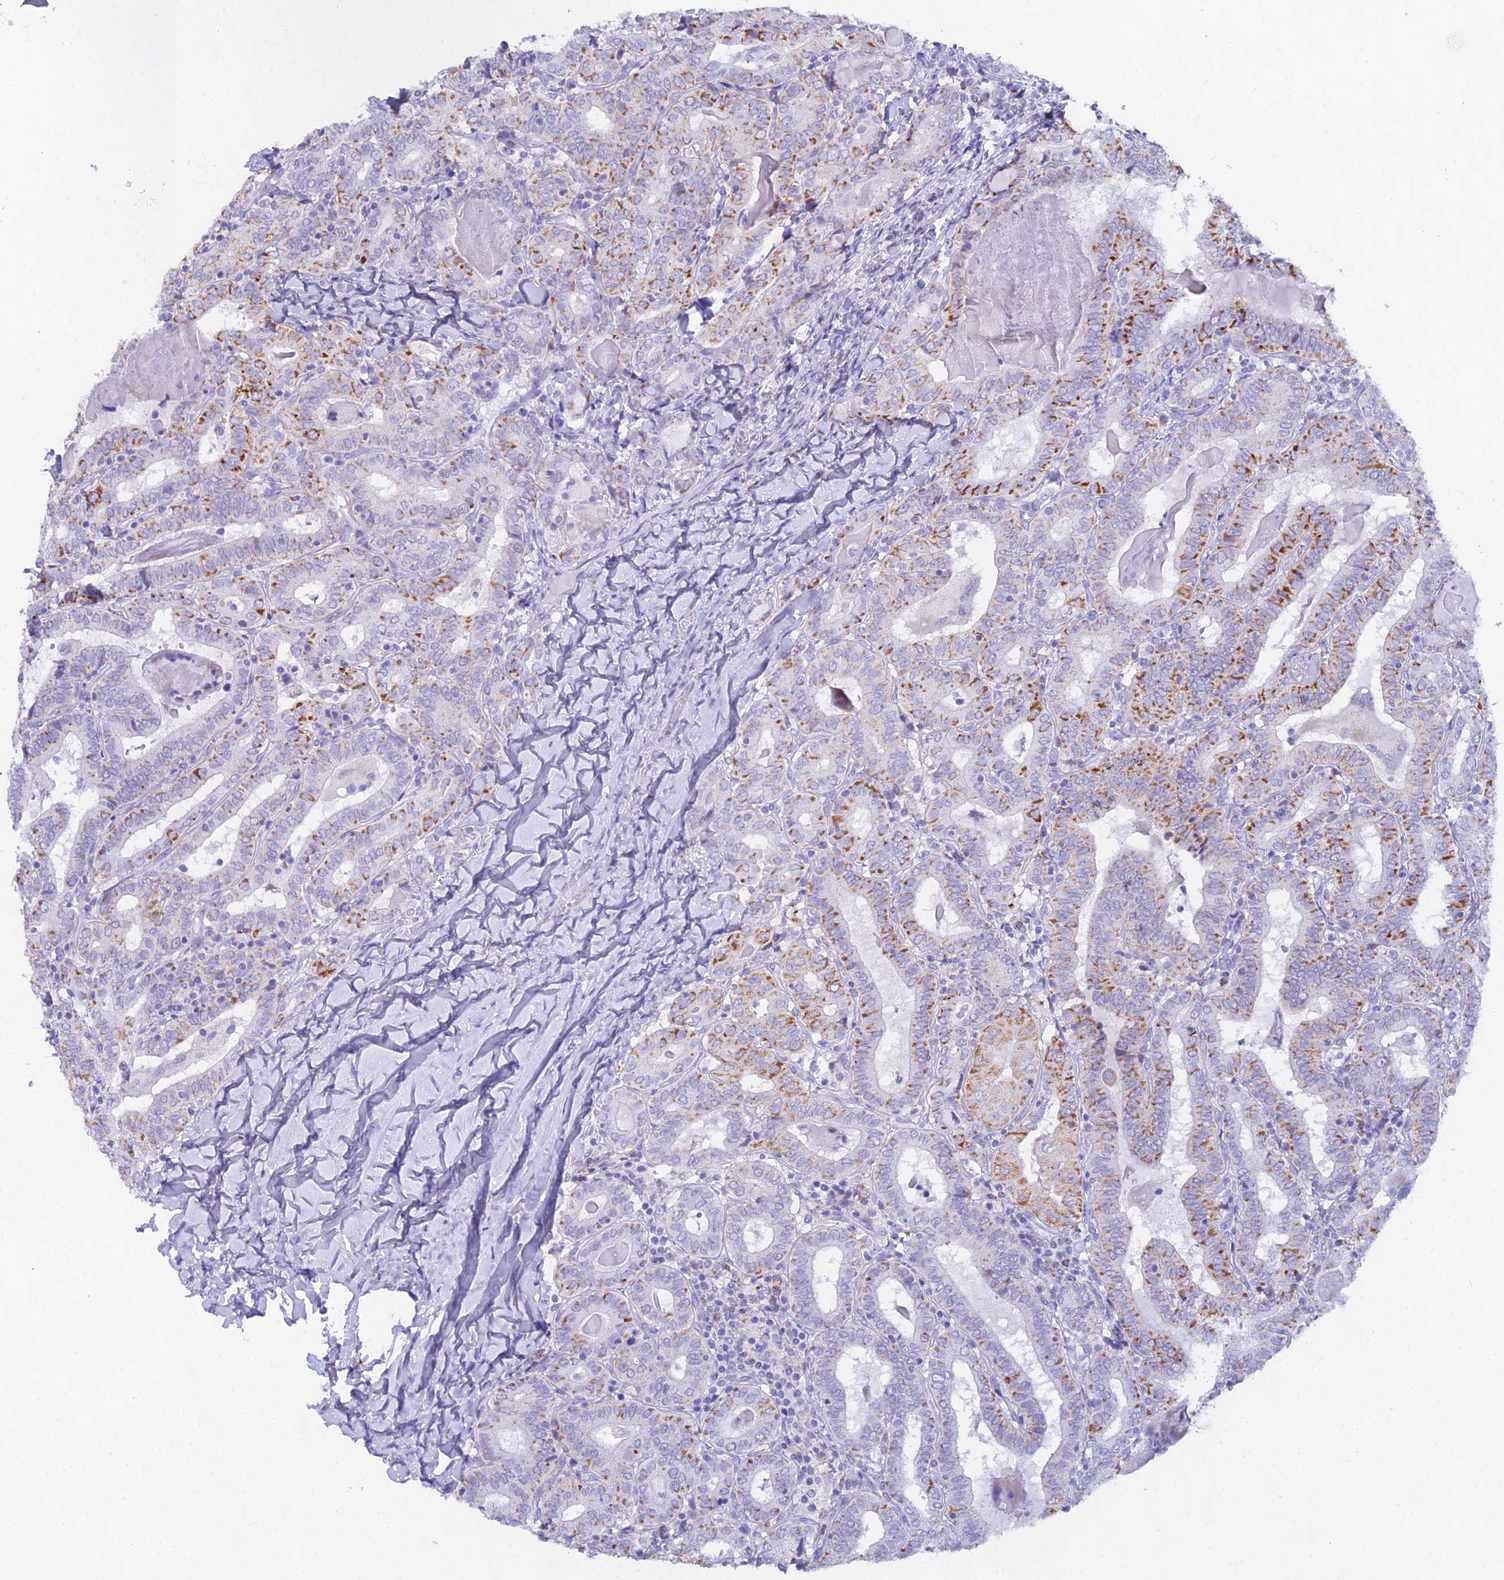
{"staining": {"intensity": "moderate", "quantity": "25%-75%", "location": "cytoplasmic/membranous"}, "tissue": "thyroid cancer", "cell_type": "Tumor cells", "image_type": "cancer", "snomed": [{"axis": "morphology", "description": "Papillary adenocarcinoma, NOS"}, {"axis": "topography", "description": "Thyroid gland"}], "caption": "IHC of human thyroid cancer demonstrates medium levels of moderate cytoplasmic/membranous staining in about 25%-75% of tumor cells.", "gene": "CGB2", "patient": {"sex": "female", "age": 72}}